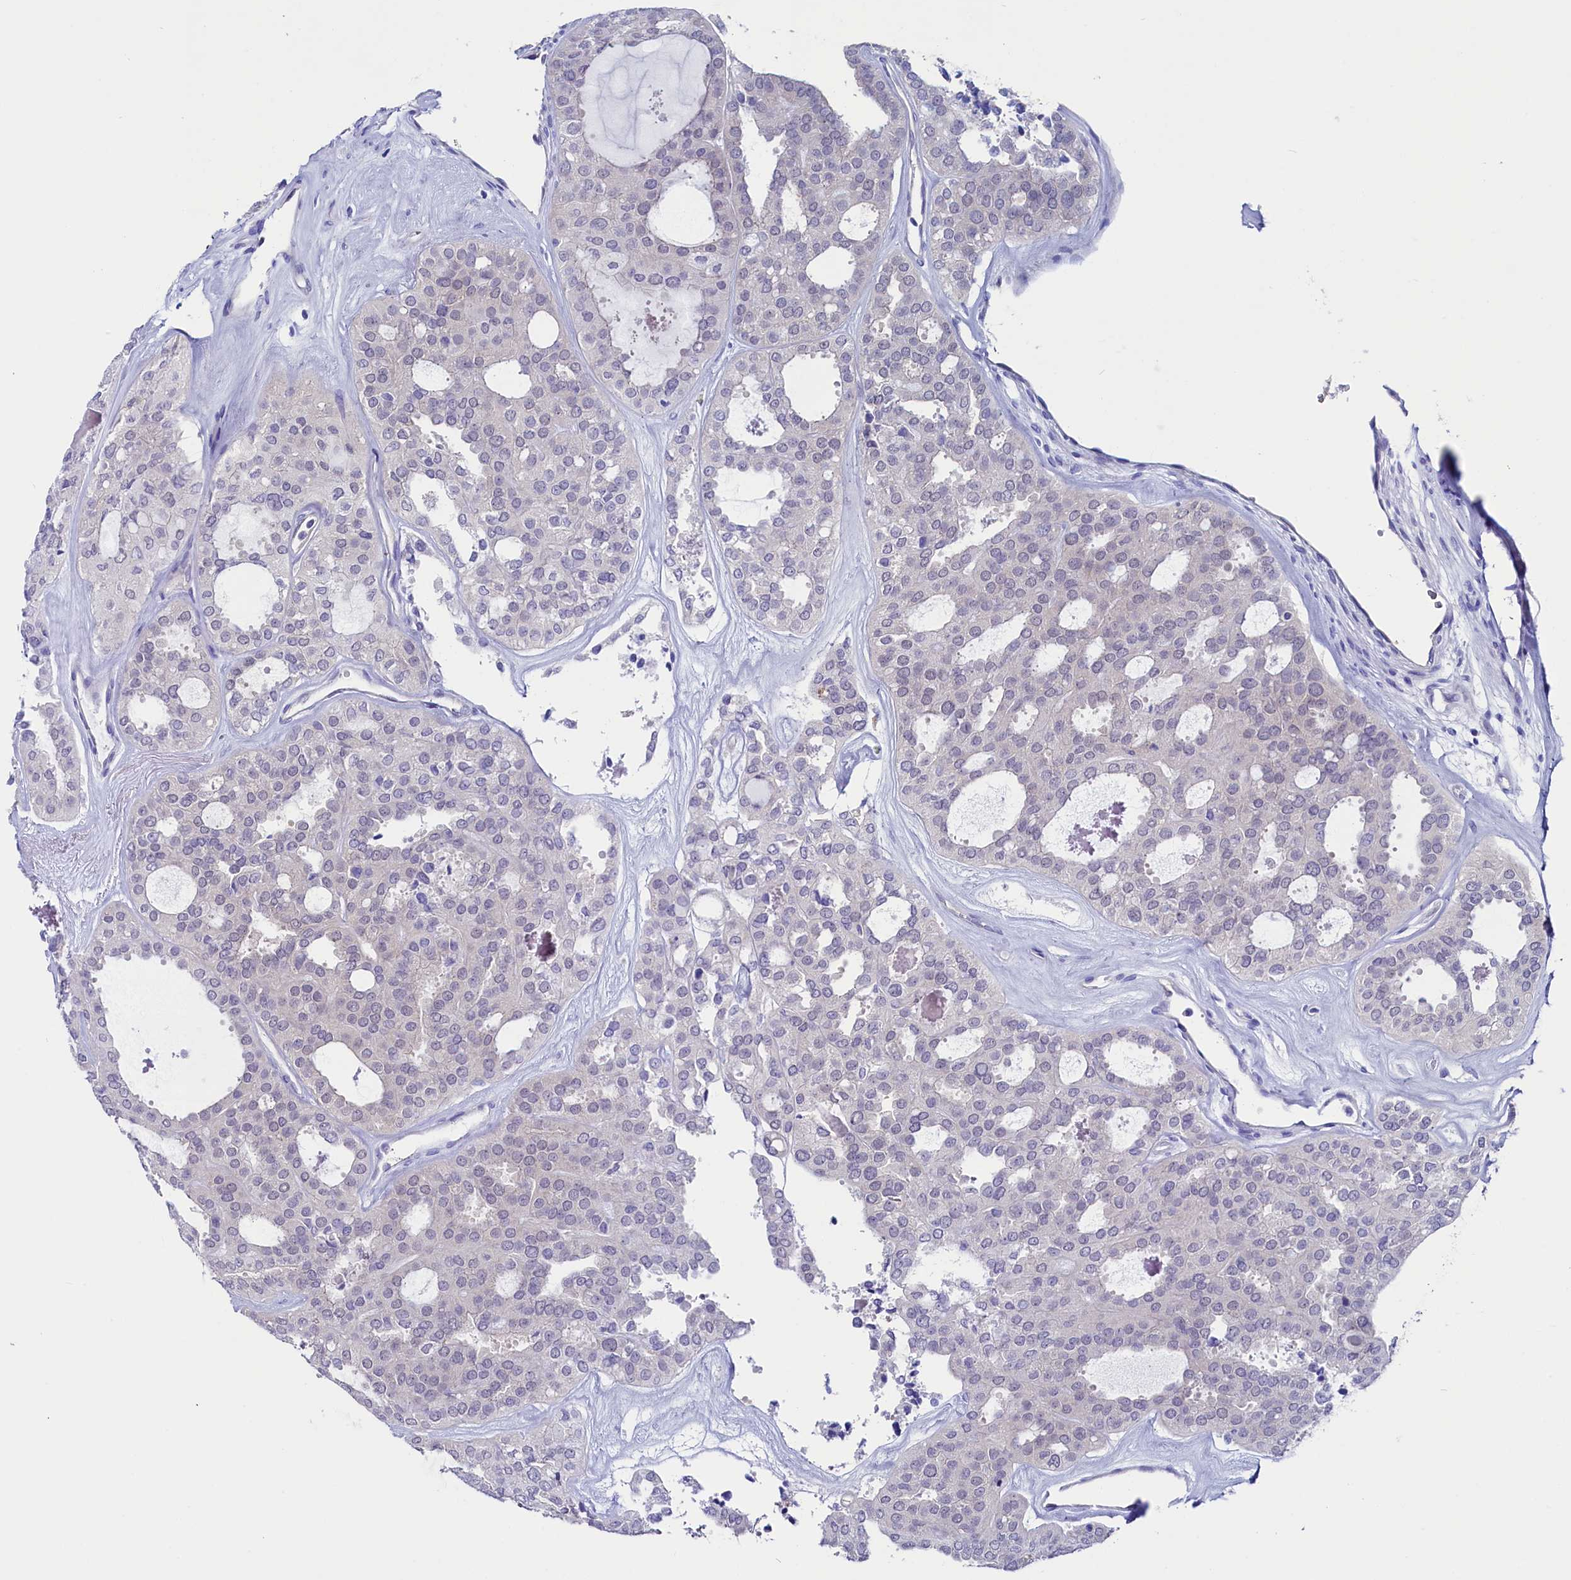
{"staining": {"intensity": "negative", "quantity": "none", "location": "none"}, "tissue": "thyroid cancer", "cell_type": "Tumor cells", "image_type": "cancer", "snomed": [{"axis": "morphology", "description": "Follicular adenoma carcinoma, NOS"}, {"axis": "topography", "description": "Thyroid gland"}], "caption": "Tumor cells show no significant protein expression in thyroid cancer.", "gene": "CIAPIN1", "patient": {"sex": "male", "age": 75}}